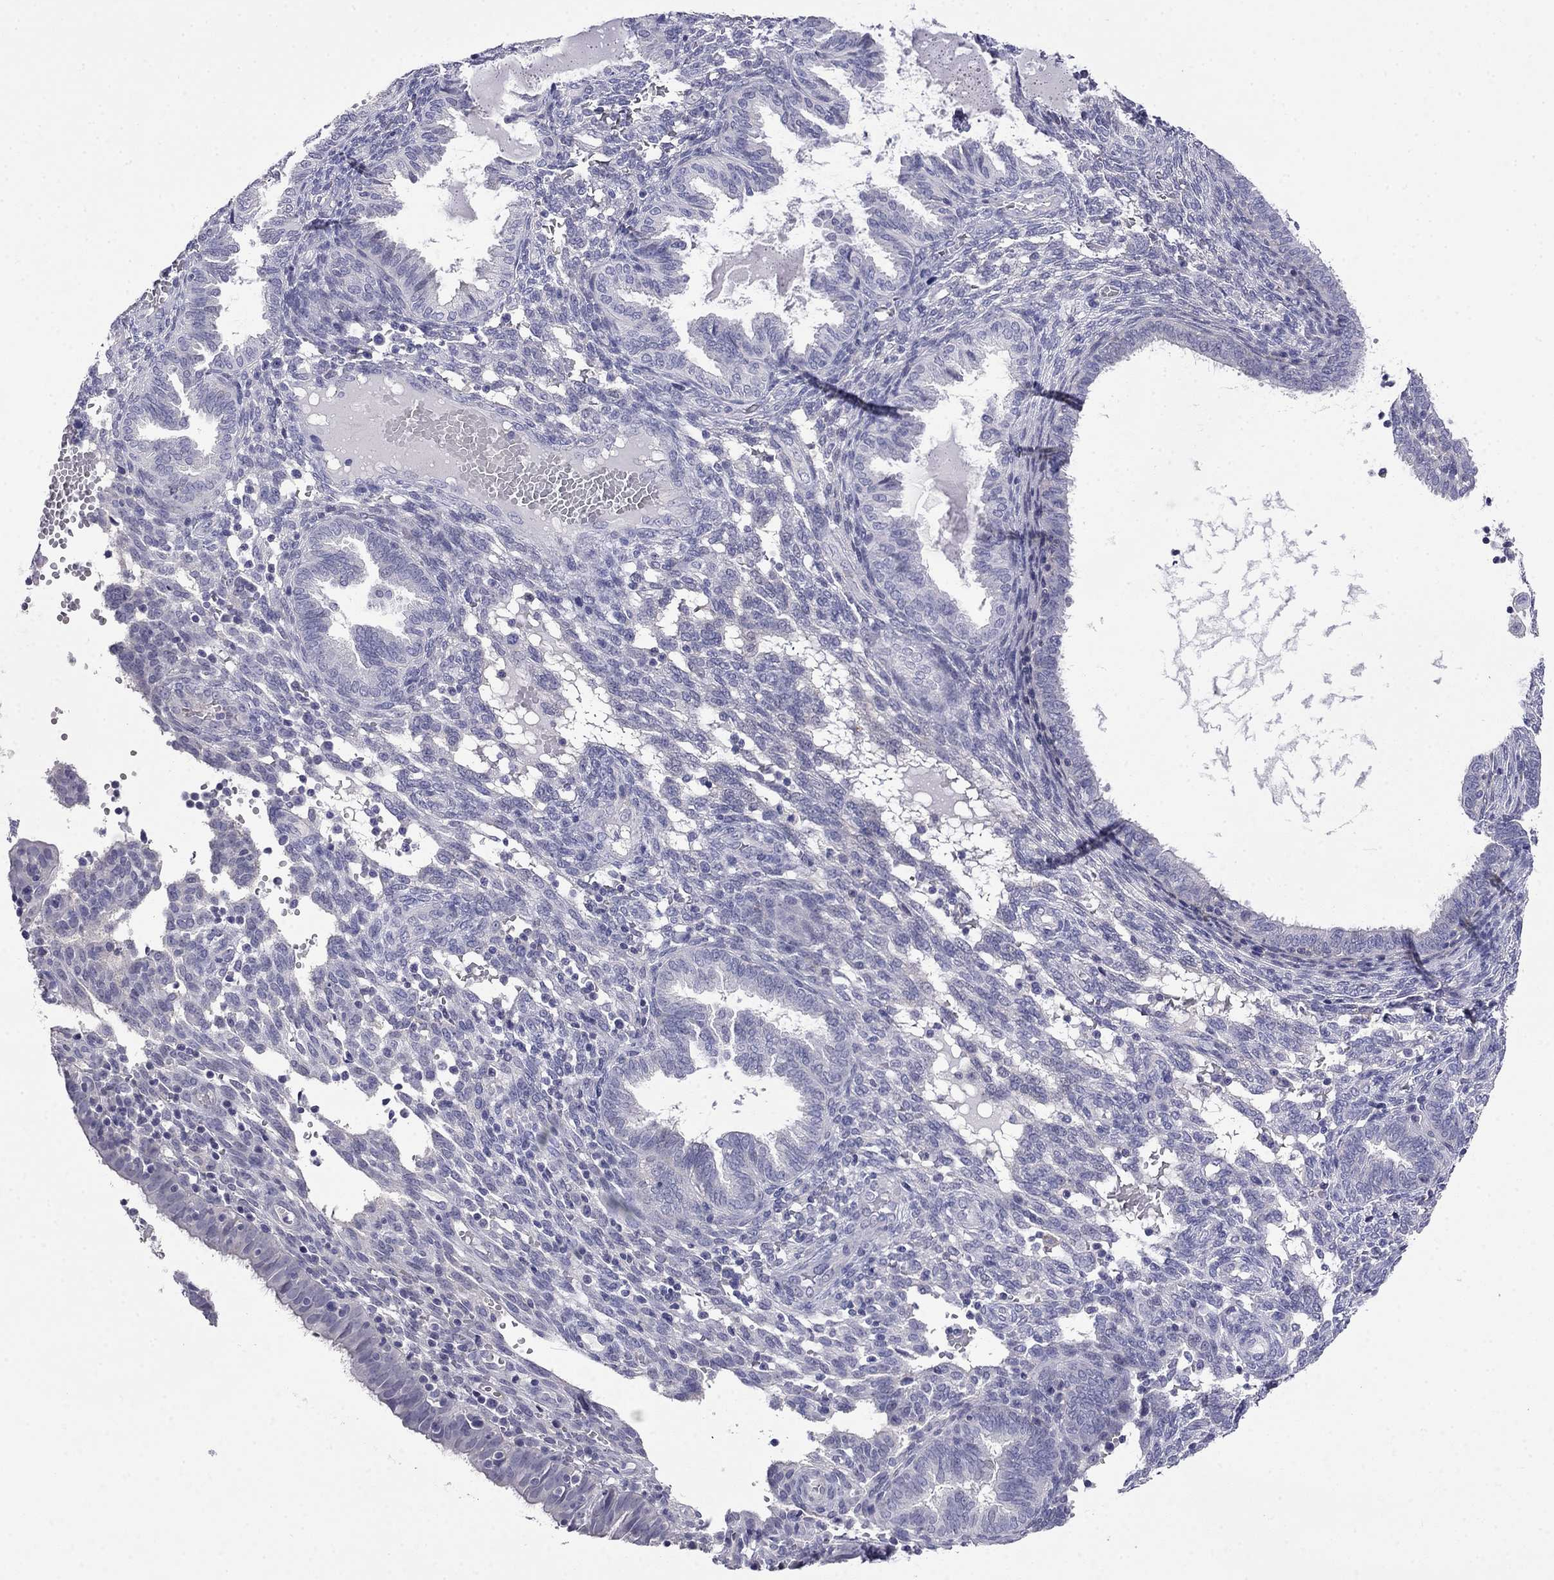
{"staining": {"intensity": "negative", "quantity": "none", "location": "none"}, "tissue": "endometrium", "cell_type": "Cells in endometrial stroma", "image_type": "normal", "snomed": [{"axis": "morphology", "description": "Normal tissue, NOS"}, {"axis": "topography", "description": "Endometrium"}], "caption": "Cells in endometrial stroma are negative for brown protein staining in benign endometrium. The staining was performed using DAB (3,3'-diaminobenzidine) to visualize the protein expression in brown, while the nuclei were stained in blue with hematoxylin (Magnification: 20x).", "gene": "PRR18", "patient": {"sex": "female", "age": 42}}